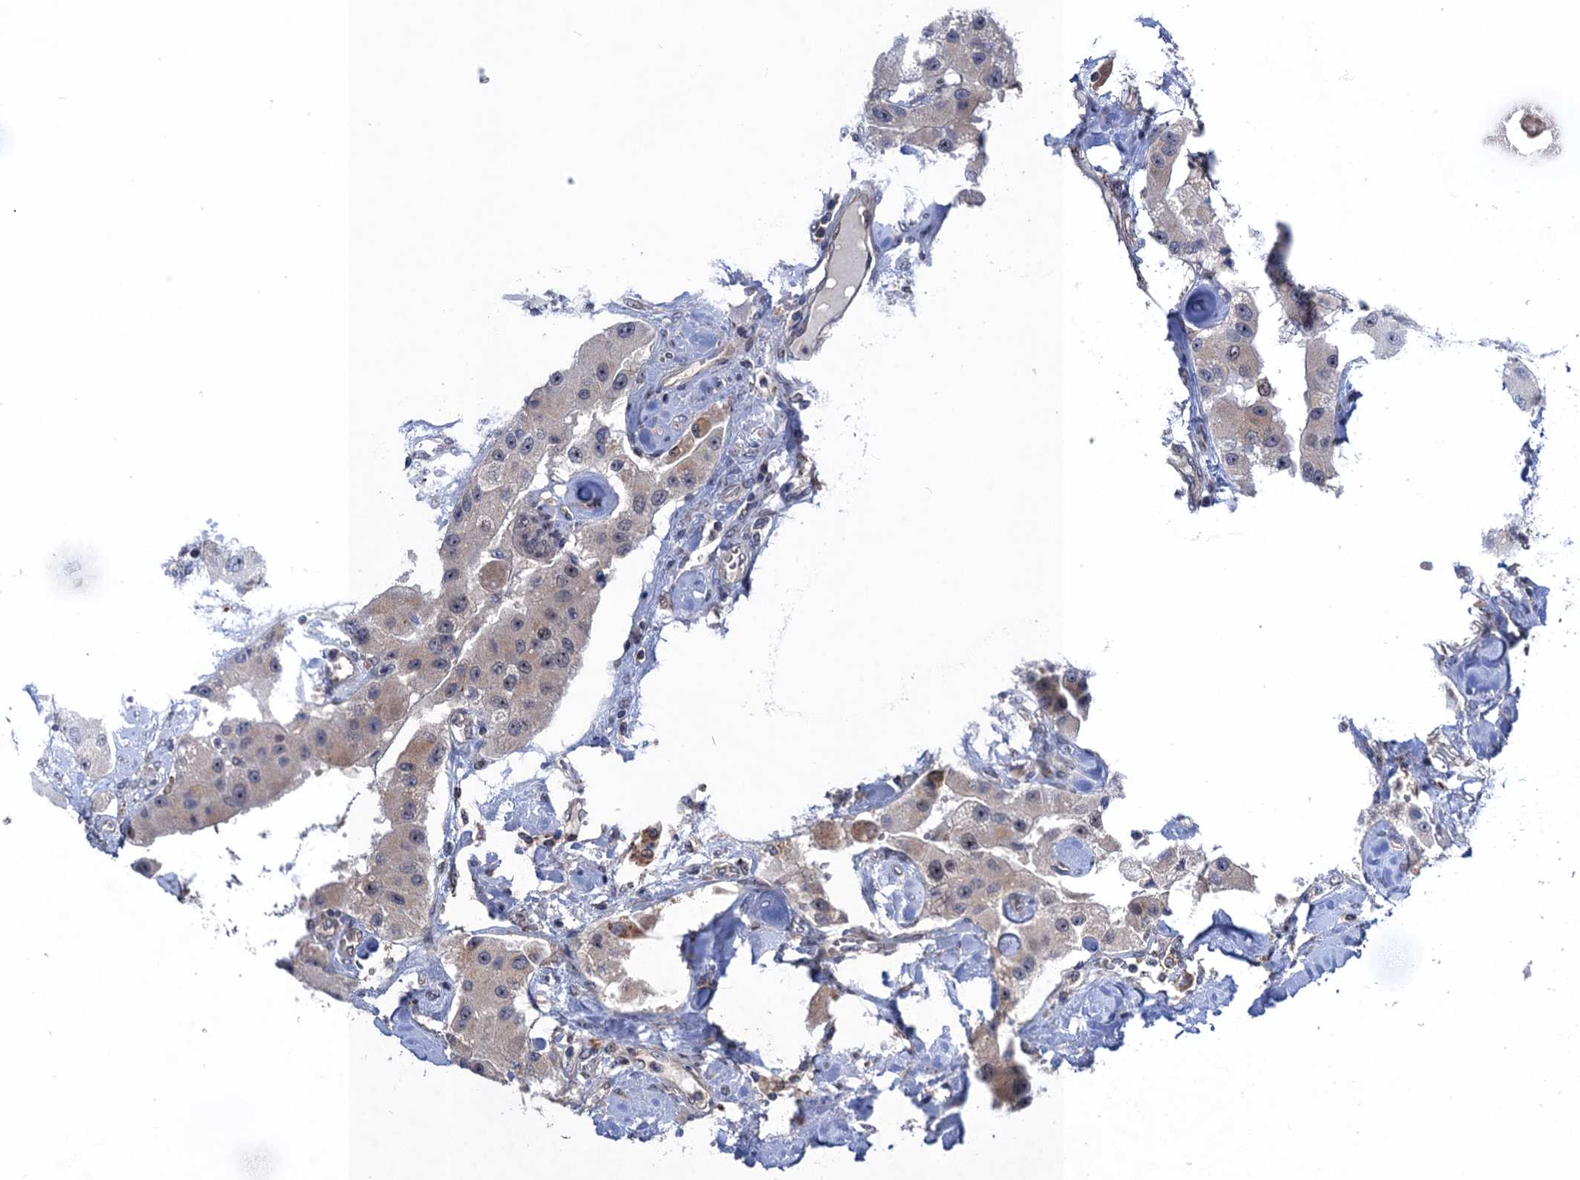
{"staining": {"intensity": "negative", "quantity": "none", "location": "none"}, "tissue": "carcinoid", "cell_type": "Tumor cells", "image_type": "cancer", "snomed": [{"axis": "morphology", "description": "Carcinoid, malignant, NOS"}, {"axis": "topography", "description": "Pancreas"}], "caption": "DAB (3,3'-diaminobenzidine) immunohistochemical staining of human carcinoid (malignant) demonstrates no significant expression in tumor cells.", "gene": "ZAR1L", "patient": {"sex": "male", "age": 41}}